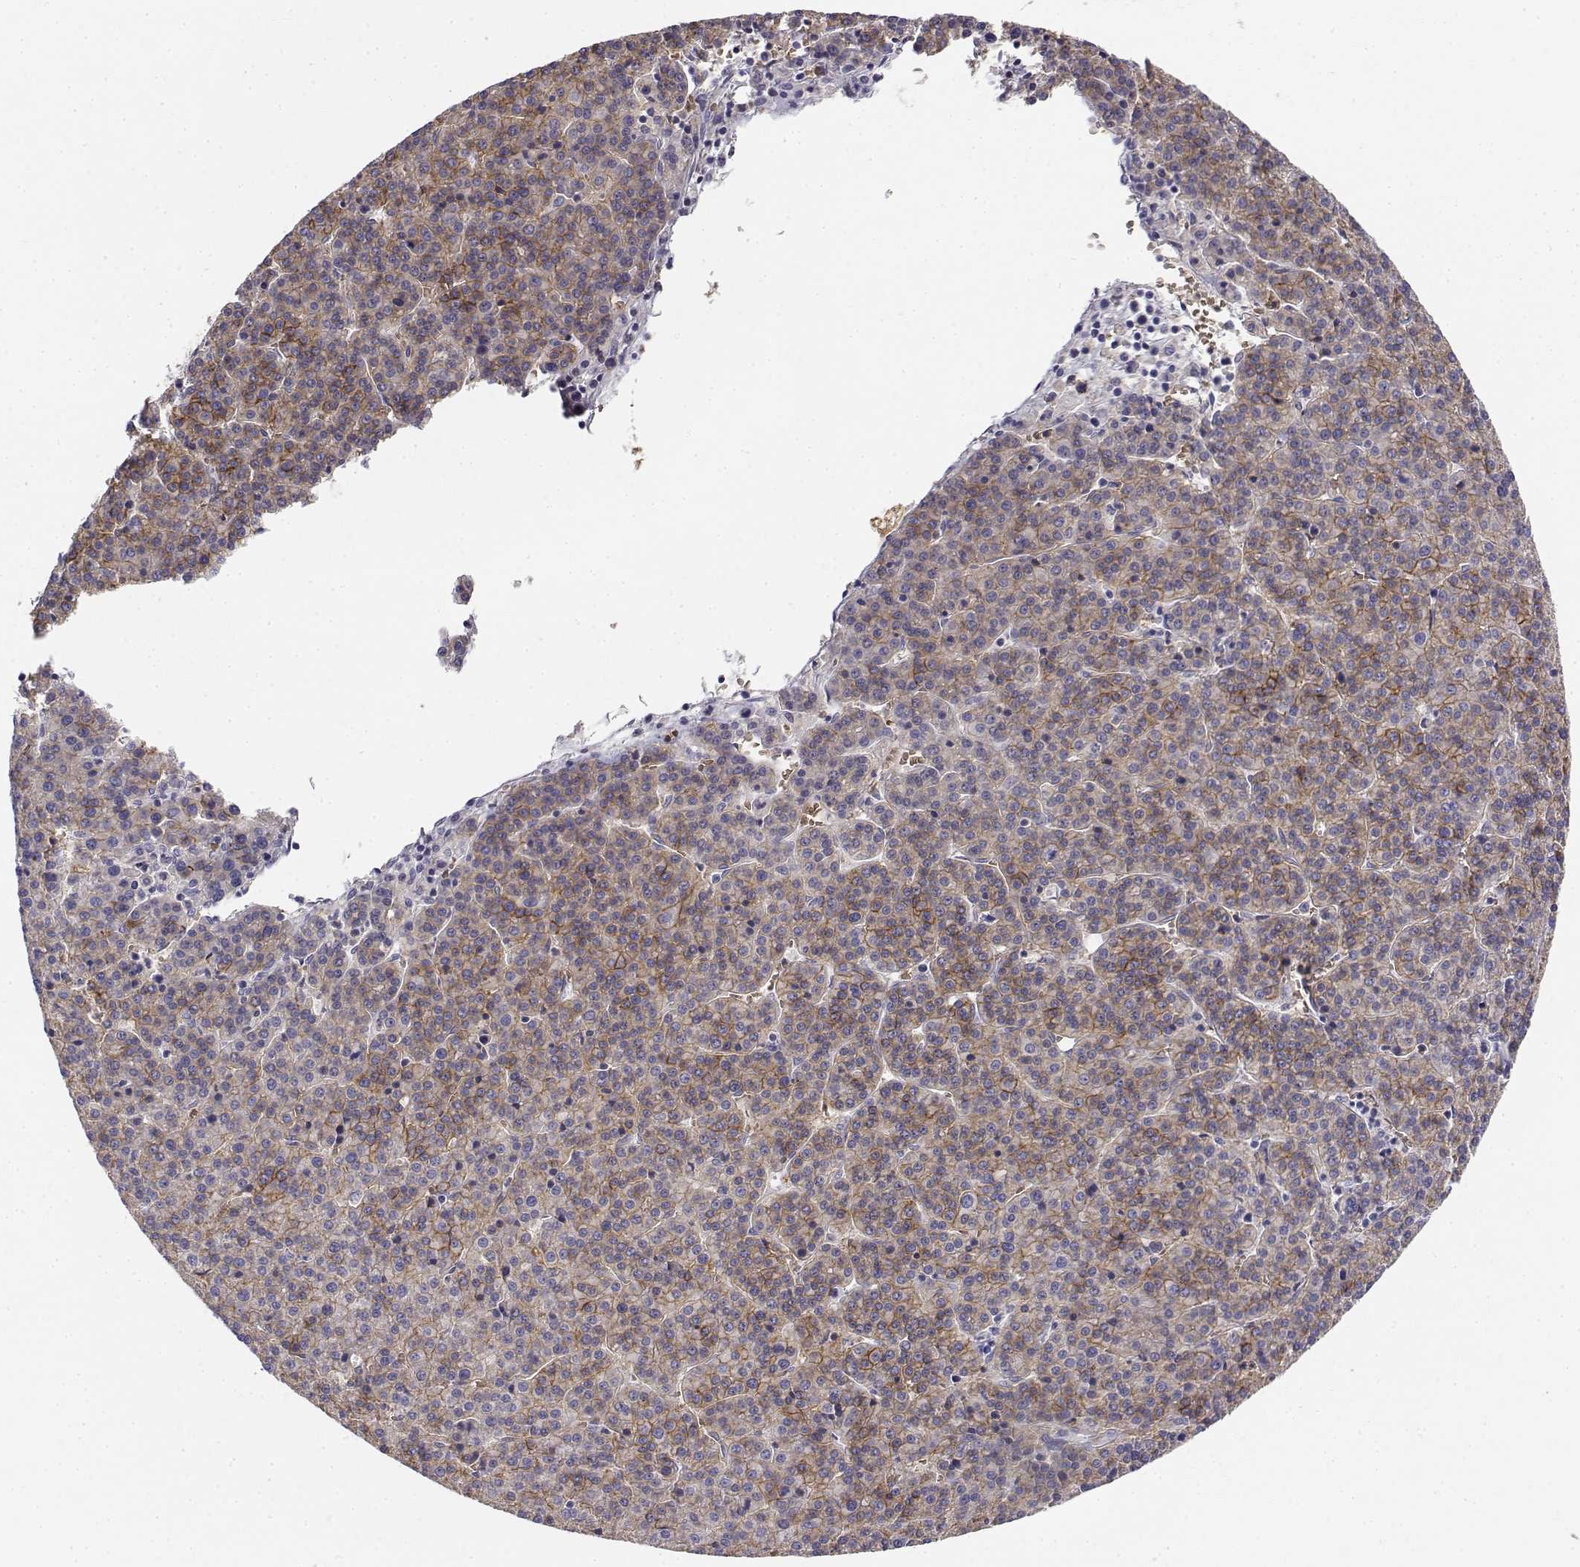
{"staining": {"intensity": "weak", "quantity": "25%-75%", "location": "cytoplasmic/membranous"}, "tissue": "liver cancer", "cell_type": "Tumor cells", "image_type": "cancer", "snomed": [{"axis": "morphology", "description": "Carcinoma, Hepatocellular, NOS"}, {"axis": "topography", "description": "Liver"}], "caption": "Immunohistochemical staining of liver hepatocellular carcinoma shows low levels of weak cytoplasmic/membranous staining in approximately 25%-75% of tumor cells.", "gene": "CADM1", "patient": {"sex": "female", "age": 58}}